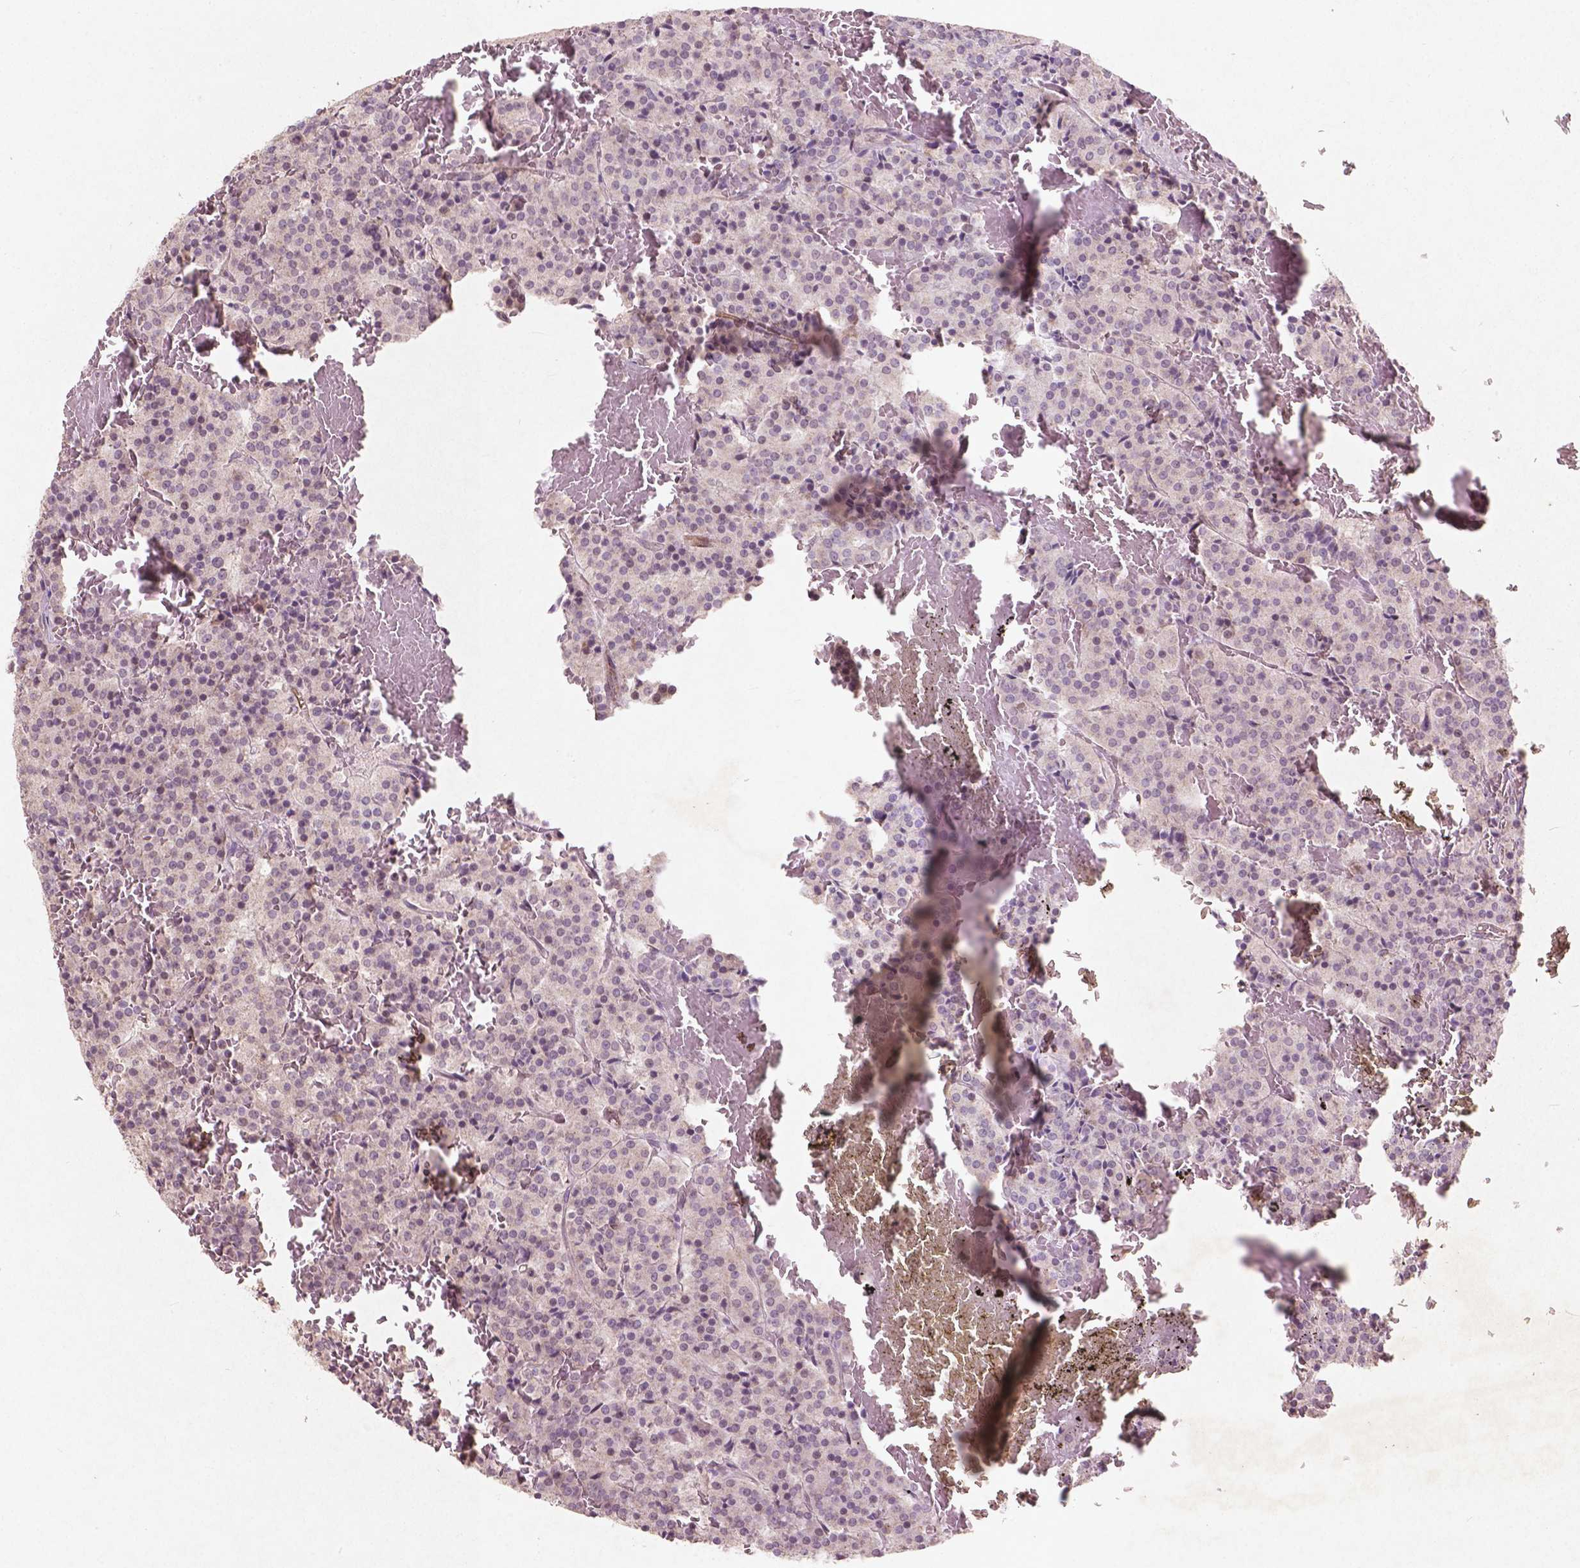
{"staining": {"intensity": "negative", "quantity": "none", "location": "none"}, "tissue": "carcinoid", "cell_type": "Tumor cells", "image_type": "cancer", "snomed": [{"axis": "morphology", "description": "Carcinoid, malignant, NOS"}, {"axis": "topography", "description": "Lung"}], "caption": "Carcinoid was stained to show a protein in brown. There is no significant positivity in tumor cells.", "gene": "SMAD2", "patient": {"sex": "male", "age": 70}}